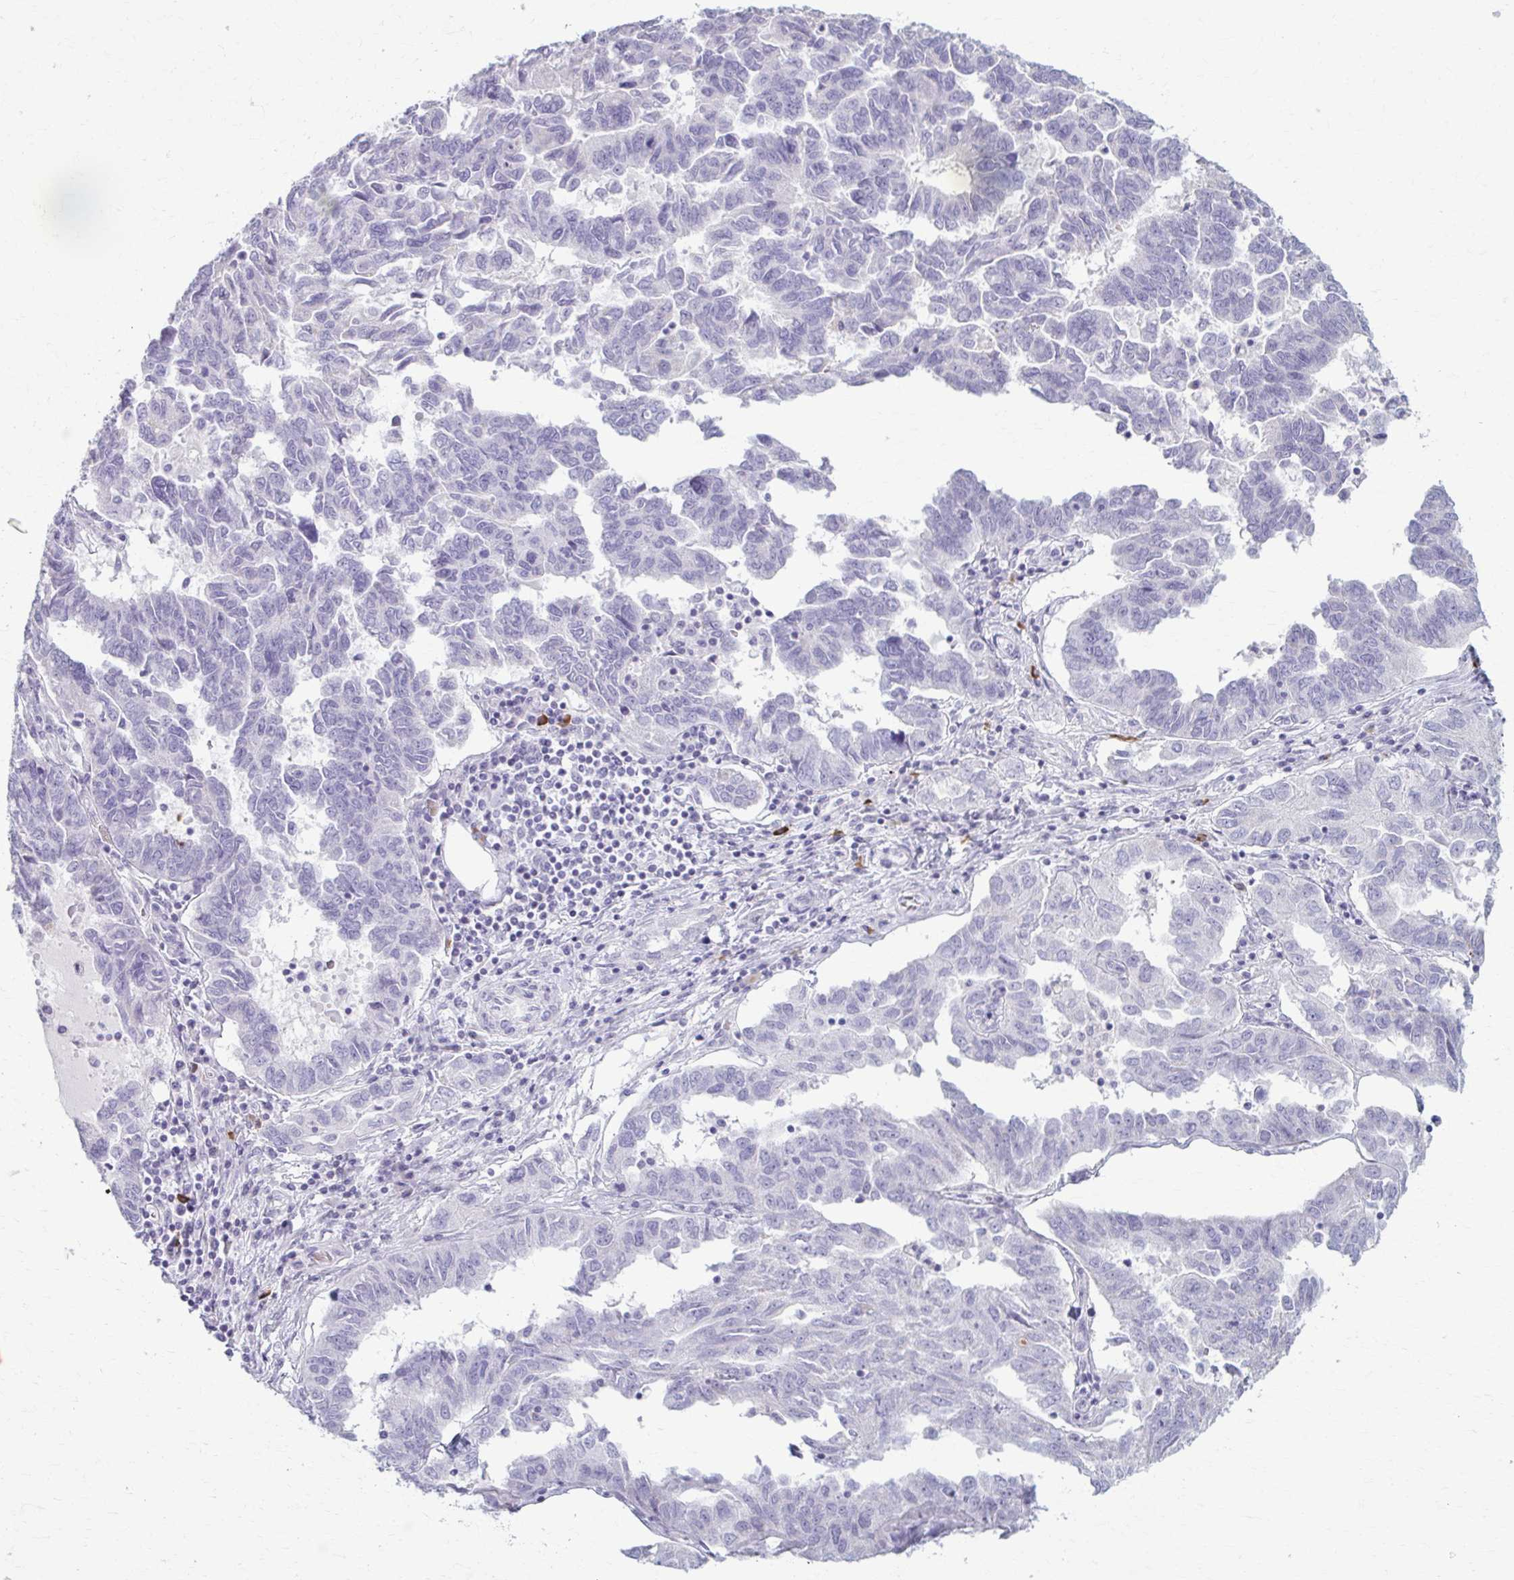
{"staining": {"intensity": "negative", "quantity": "none", "location": "none"}, "tissue": "ovarian cancer", "cell_type": "Tumor cells", "image_type": "cancer", "snomed": [{"axis": "morphology", "description": "Cystadenocarcinoma, serous, NOS"}, {"axis": "topography", "description": "Ovary"}], "caption": "Human ovarian cancer stained for a protein using IHC demonstrates no positivity in tumor cells.", "gene": "LDLRAP1", "patient": {"sex": "female", "age": 64}}